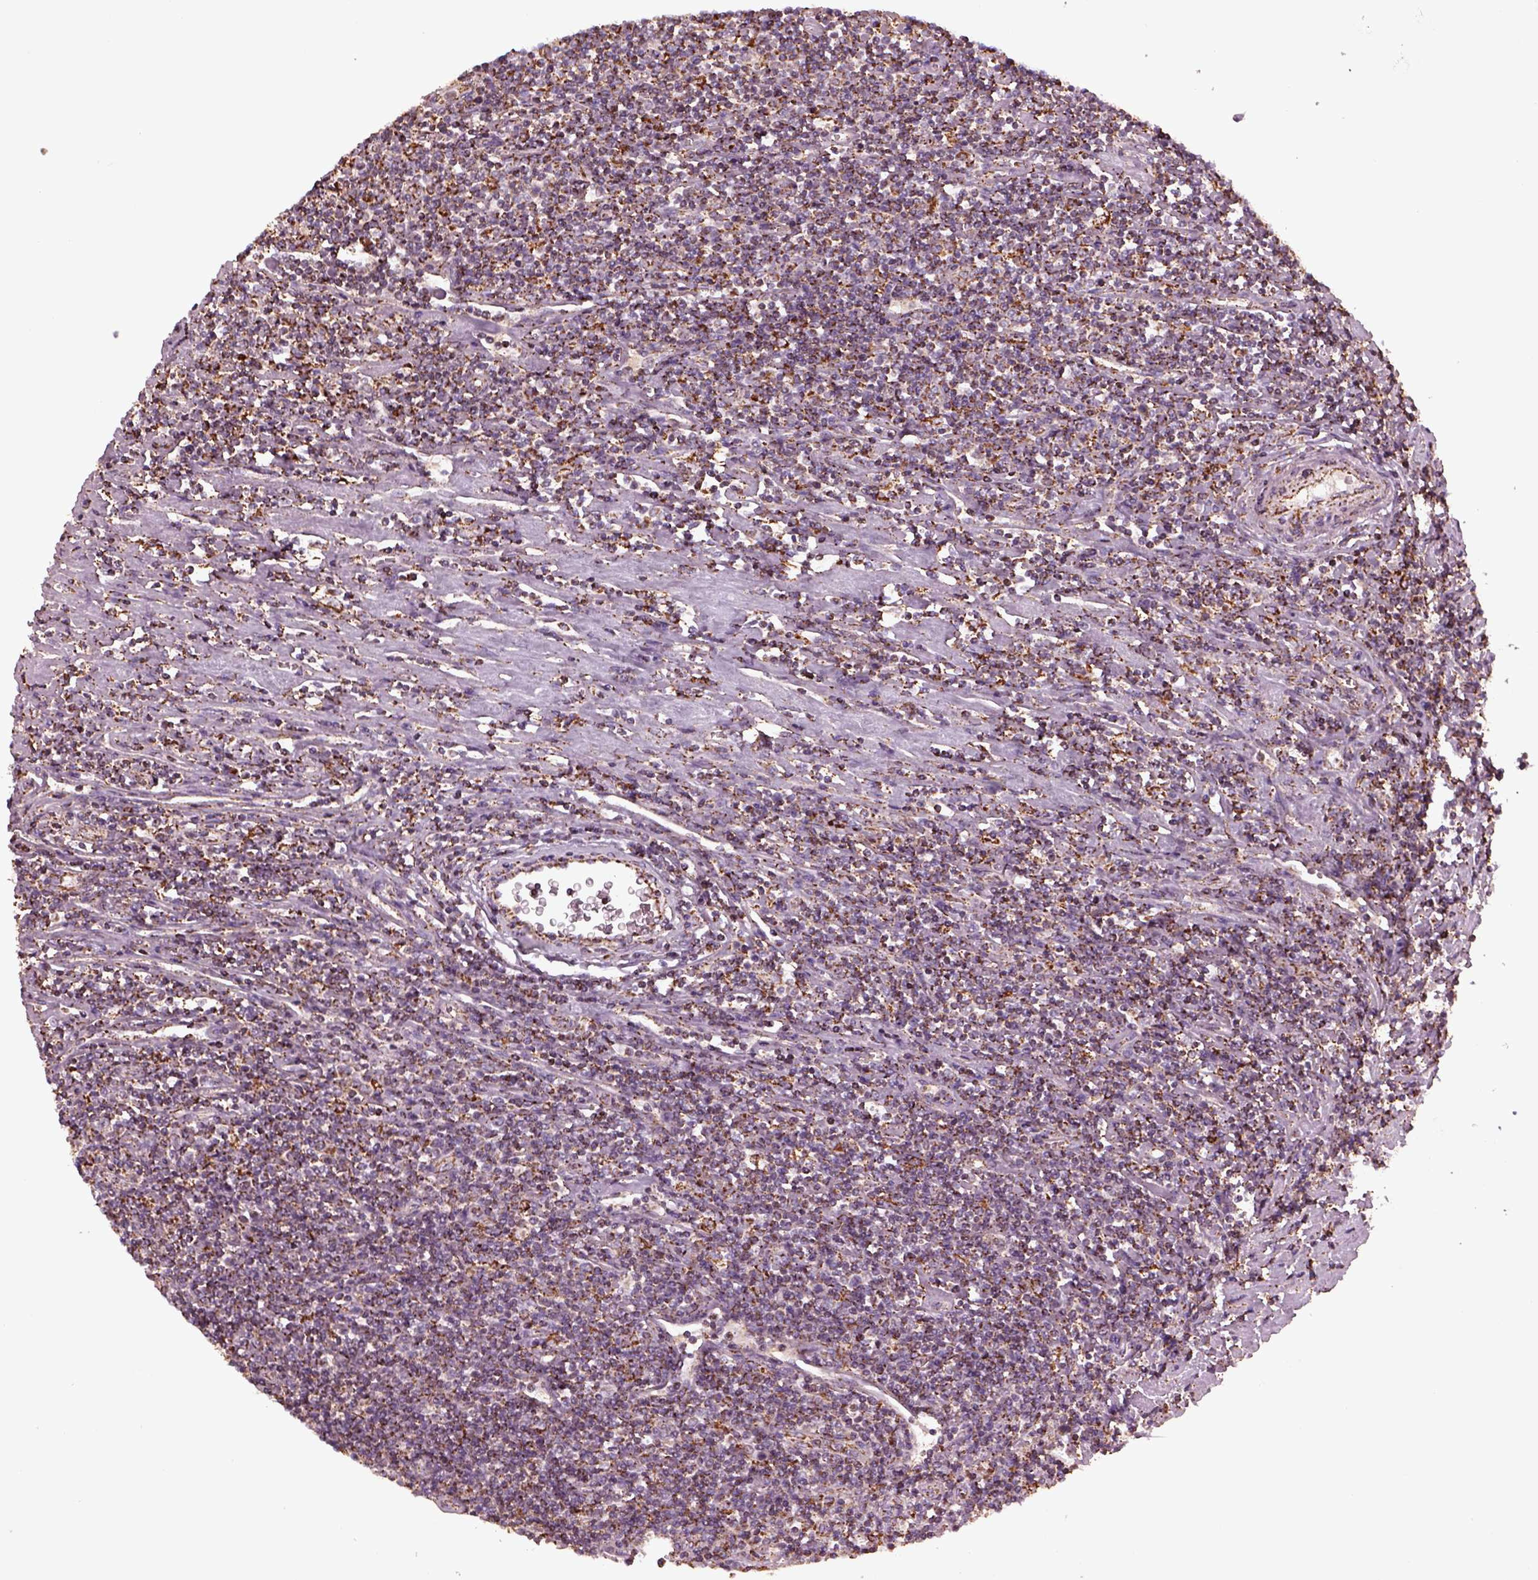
{"staining": {"intensity": "moderate", "quantity": ">75%", "location": "cytoplasmic/membranous"}, "tissue": "lymphoma", "cell_type": "Tumor cells", "image_type": "cancer", "snomed": [{"axis": "morphology", "description": "Hodgkin's disease, NOS"}, {"axis": "topography", "description": "Lymph node"}], "caption": "High-power microscopy captured an immunohistochemistry (IHC) micrograph of Hodgkin's disease, revealing moderate cytoplasmic/membranous expression in approximately >75% of tumor cells.", "gene": "TMEM254", "patient": {"sex": "male", "age": 40}}